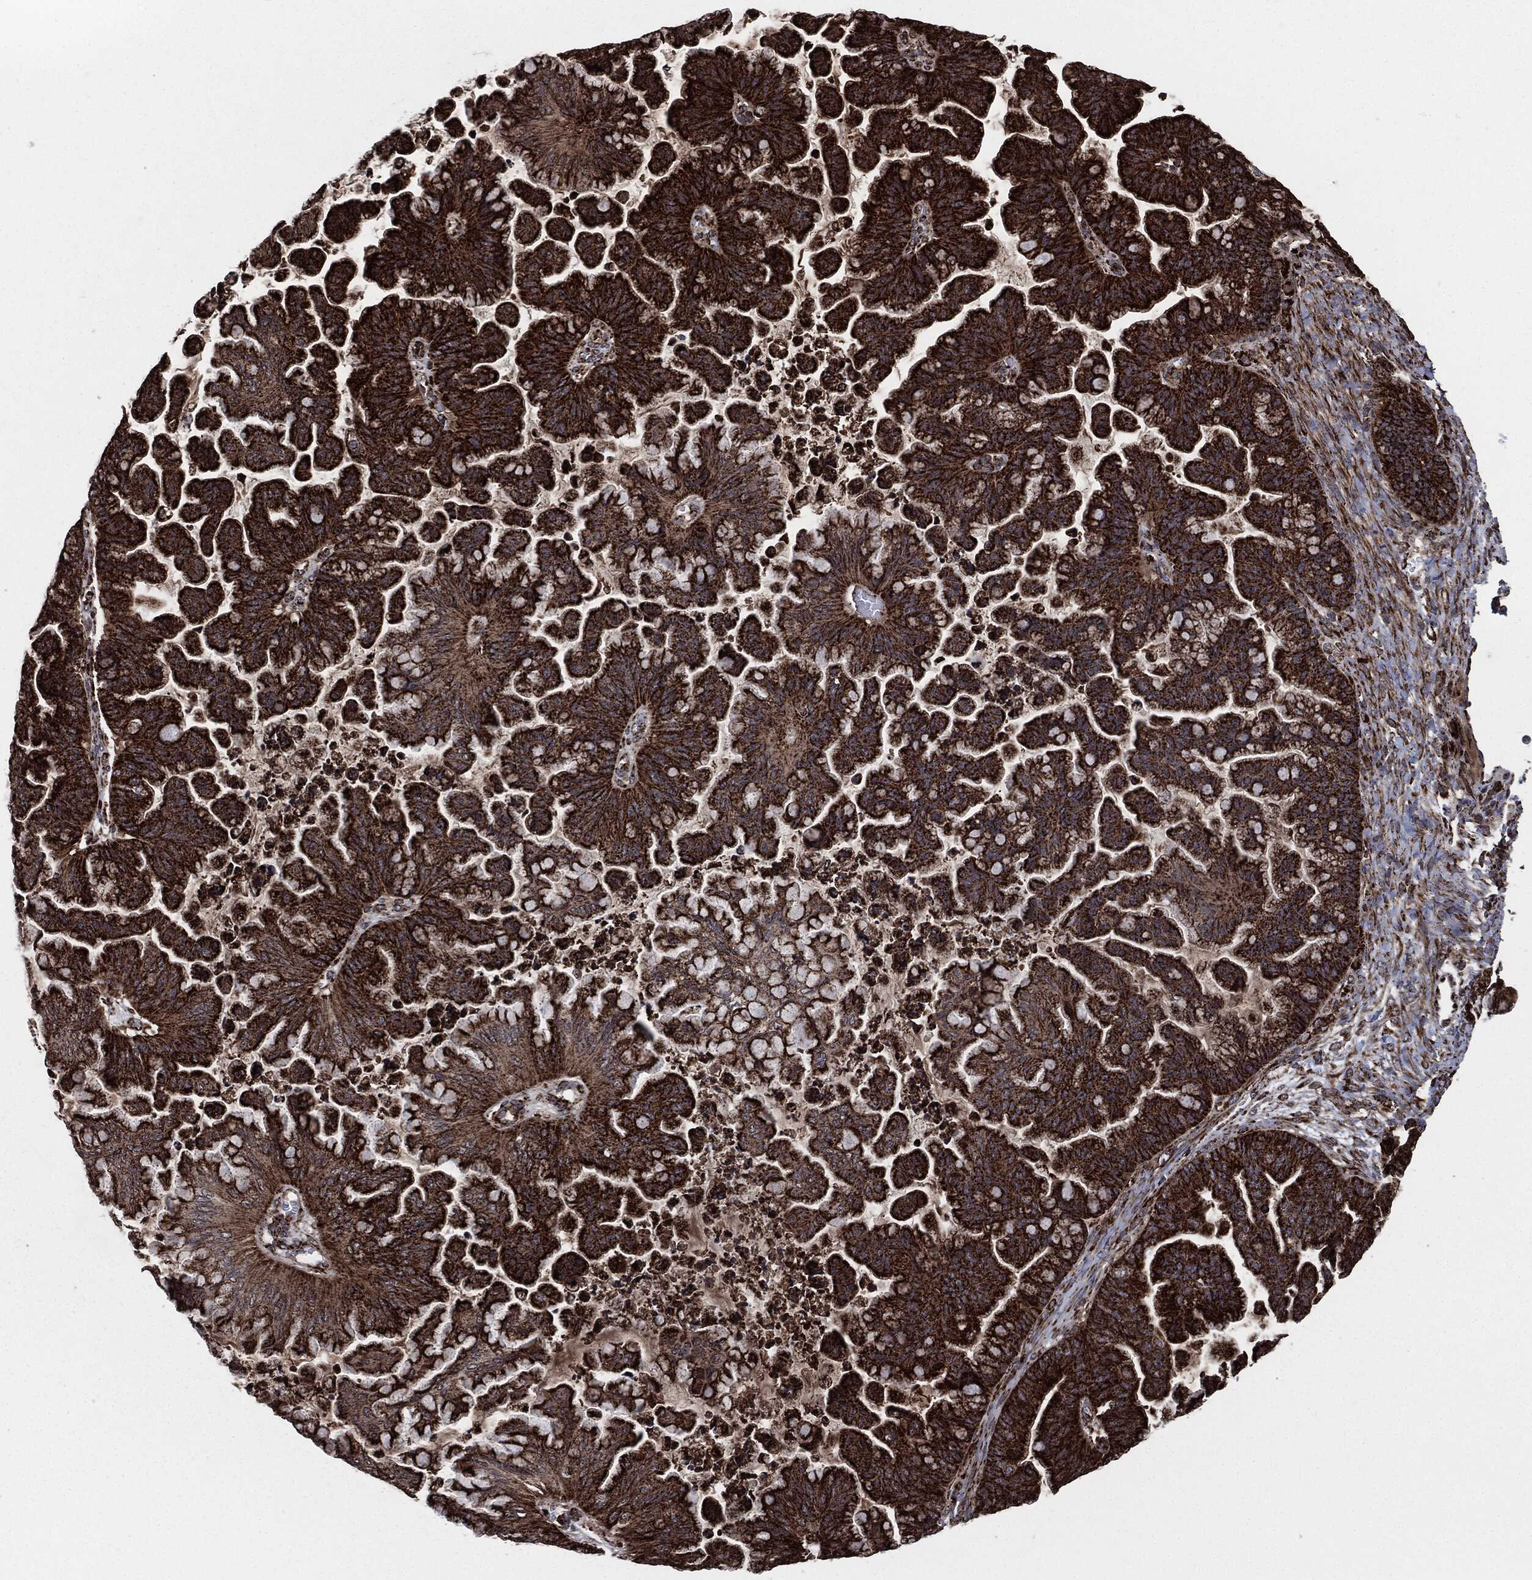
{"staining": {"intensity": "strong", "quantity": ">75%", "location": "cytoplasmic/membranous"}, "tissue": "ovarian cancer", "cell_type": "Tumor cells", "image_type": "cancer", "snomed": [{"axis": "morphology", "description": "Cystadenocarcinoma, mucinous, NOS"}, {"axis": "topography", "description": "Ovary"}], "caption": "Brown immunohistochemical staining in human ovarian cancer (mucinous cystadenocarcinoma) demonstrates strong cytoplasmic/membranous staining in approximately >75% of tumor cells.", "gene": "FH", "patient": {"sex": "female", "age": 67}}